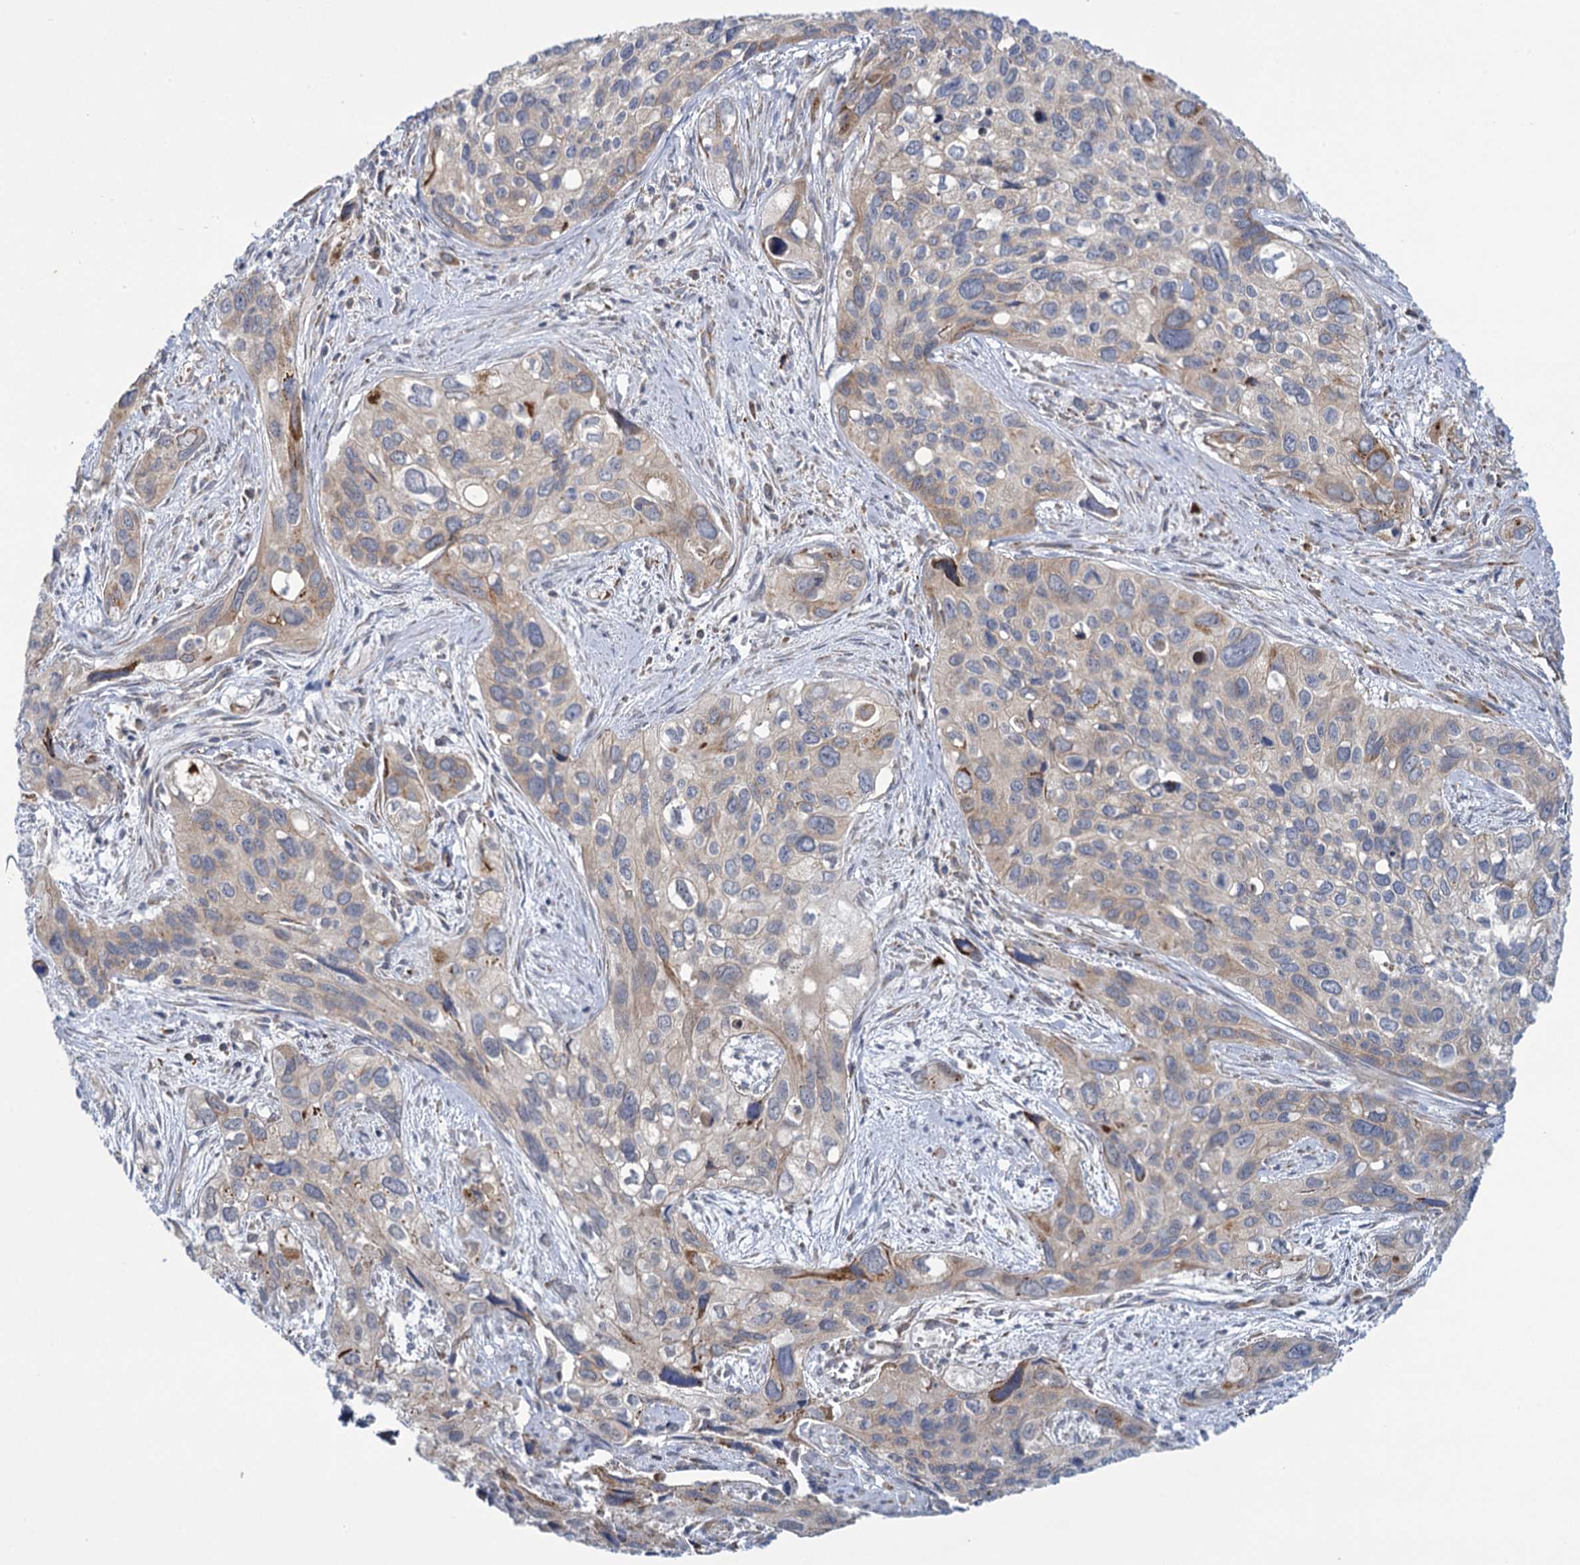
{"staining": {"intensity": "moderate", "quantity": "<25%", "location": "cytoplasmic/membranous"}, "tissue": "cervical cancer", "cell_type": "Tumor cells", "image_type": "cancer", "snomed": [{"axis": "morphology", "description": "Squamous cell carcinoma, NOS"}, {"axis": "topography", "description": "Cervix"}], "caption": "Protein staining of squamous cell carcinoma (cervical) tissue reveals moderate cytoplasmic/membranous positivity in approximately <25% of tumor cells.", "gene": "MBLAC2", "patient": {"sex": "female", "age": 55}}